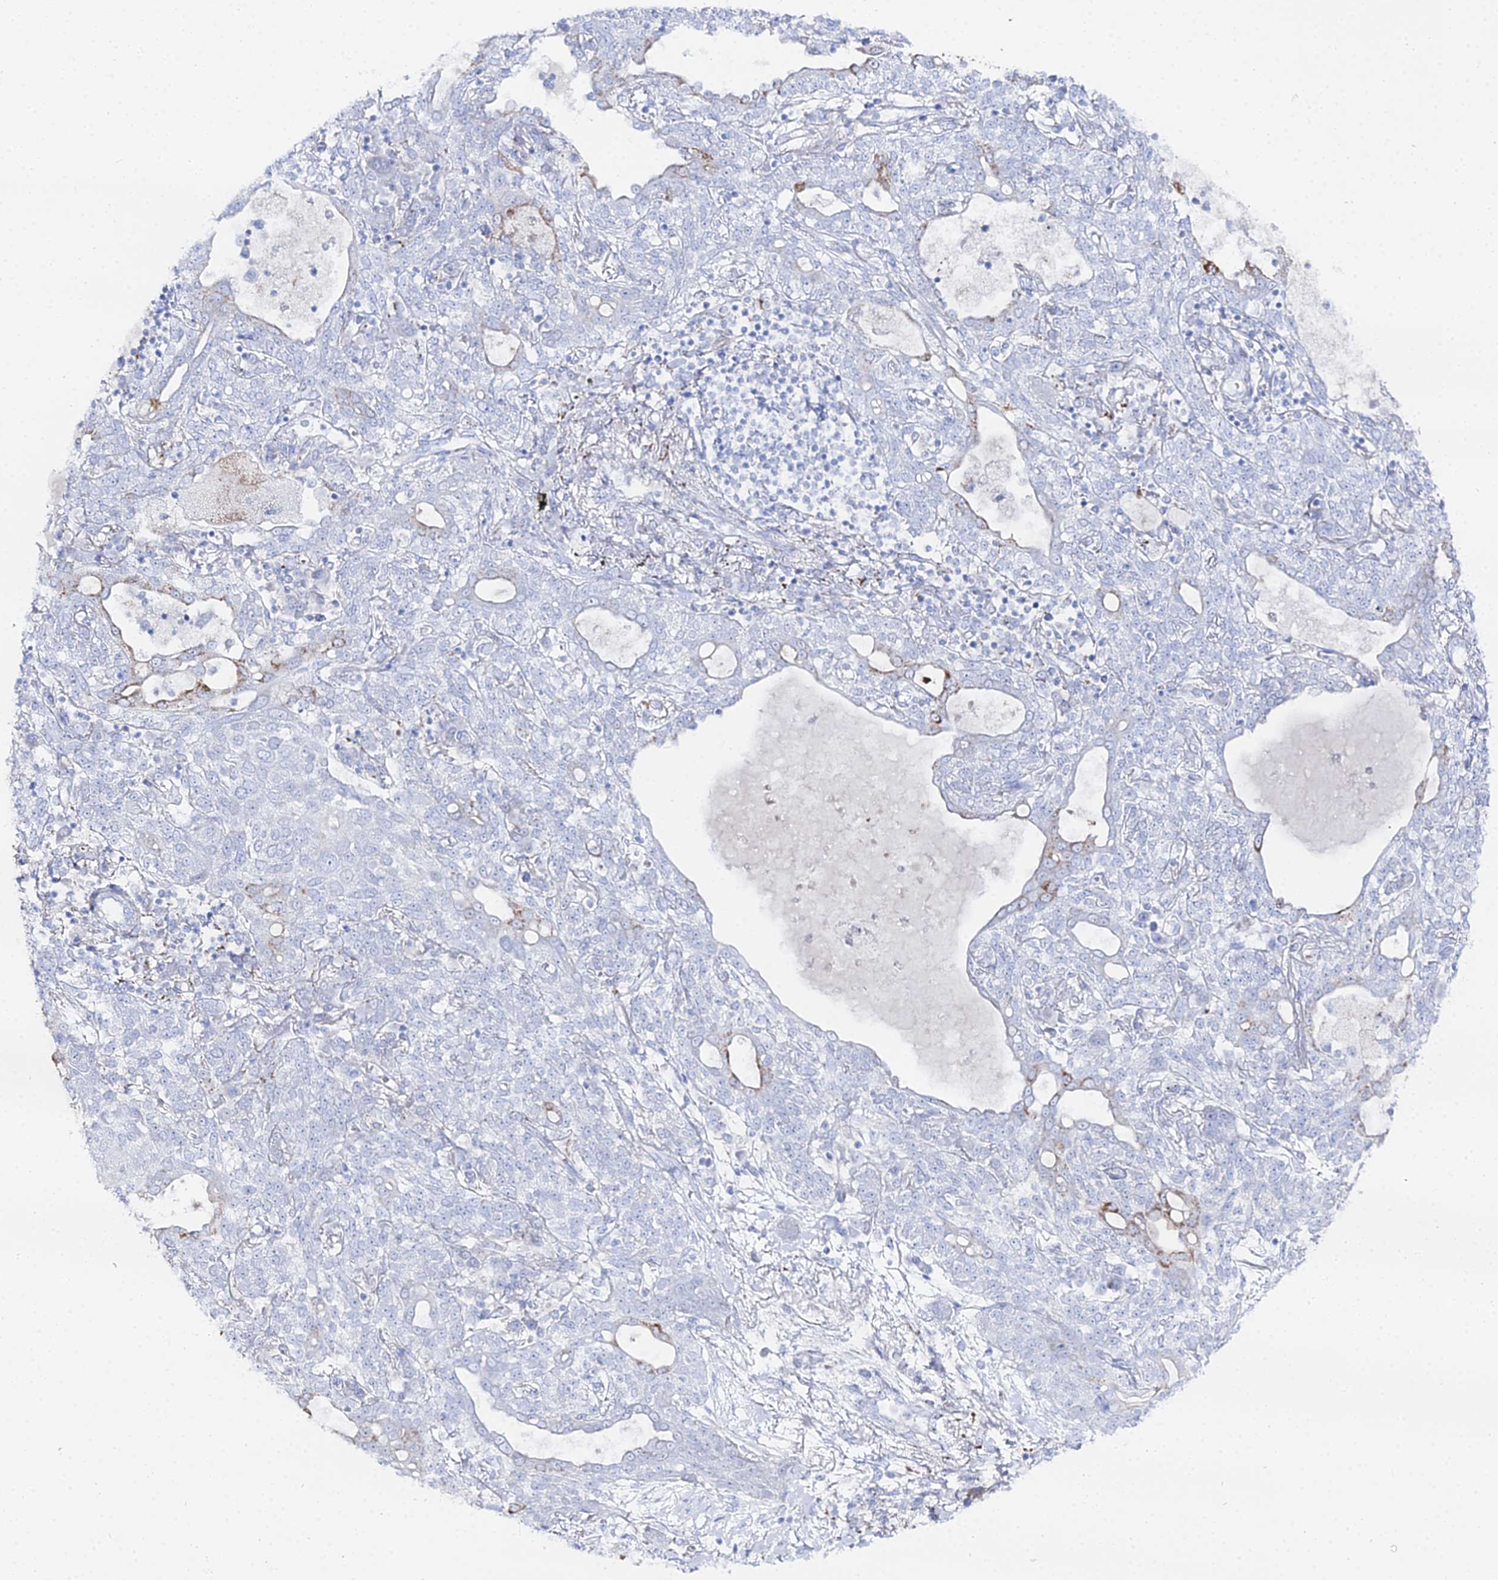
{"staining": {"intensity": "moderate", "quantity": "<25%", "location": "cytoplasmic/membranous"}, "tissue": "lung cancer", "cell_type": "Tumor cells", "image_type": "cancer", "snomed": [{"axis": "morphology", "description": "Squamous cell carcinoma, NOS"}, {"axis": "topography", "description": "Lung"}], "caption": "This micrograph reveals immunohistochemistry staining of lung cancer (squamous cell carcinoma), with low moderate cytoplasmic/membranous expression in about <25% of tumor cells.", "gene": "DHX34", "patient": {"sex": "female", "age": 70}}